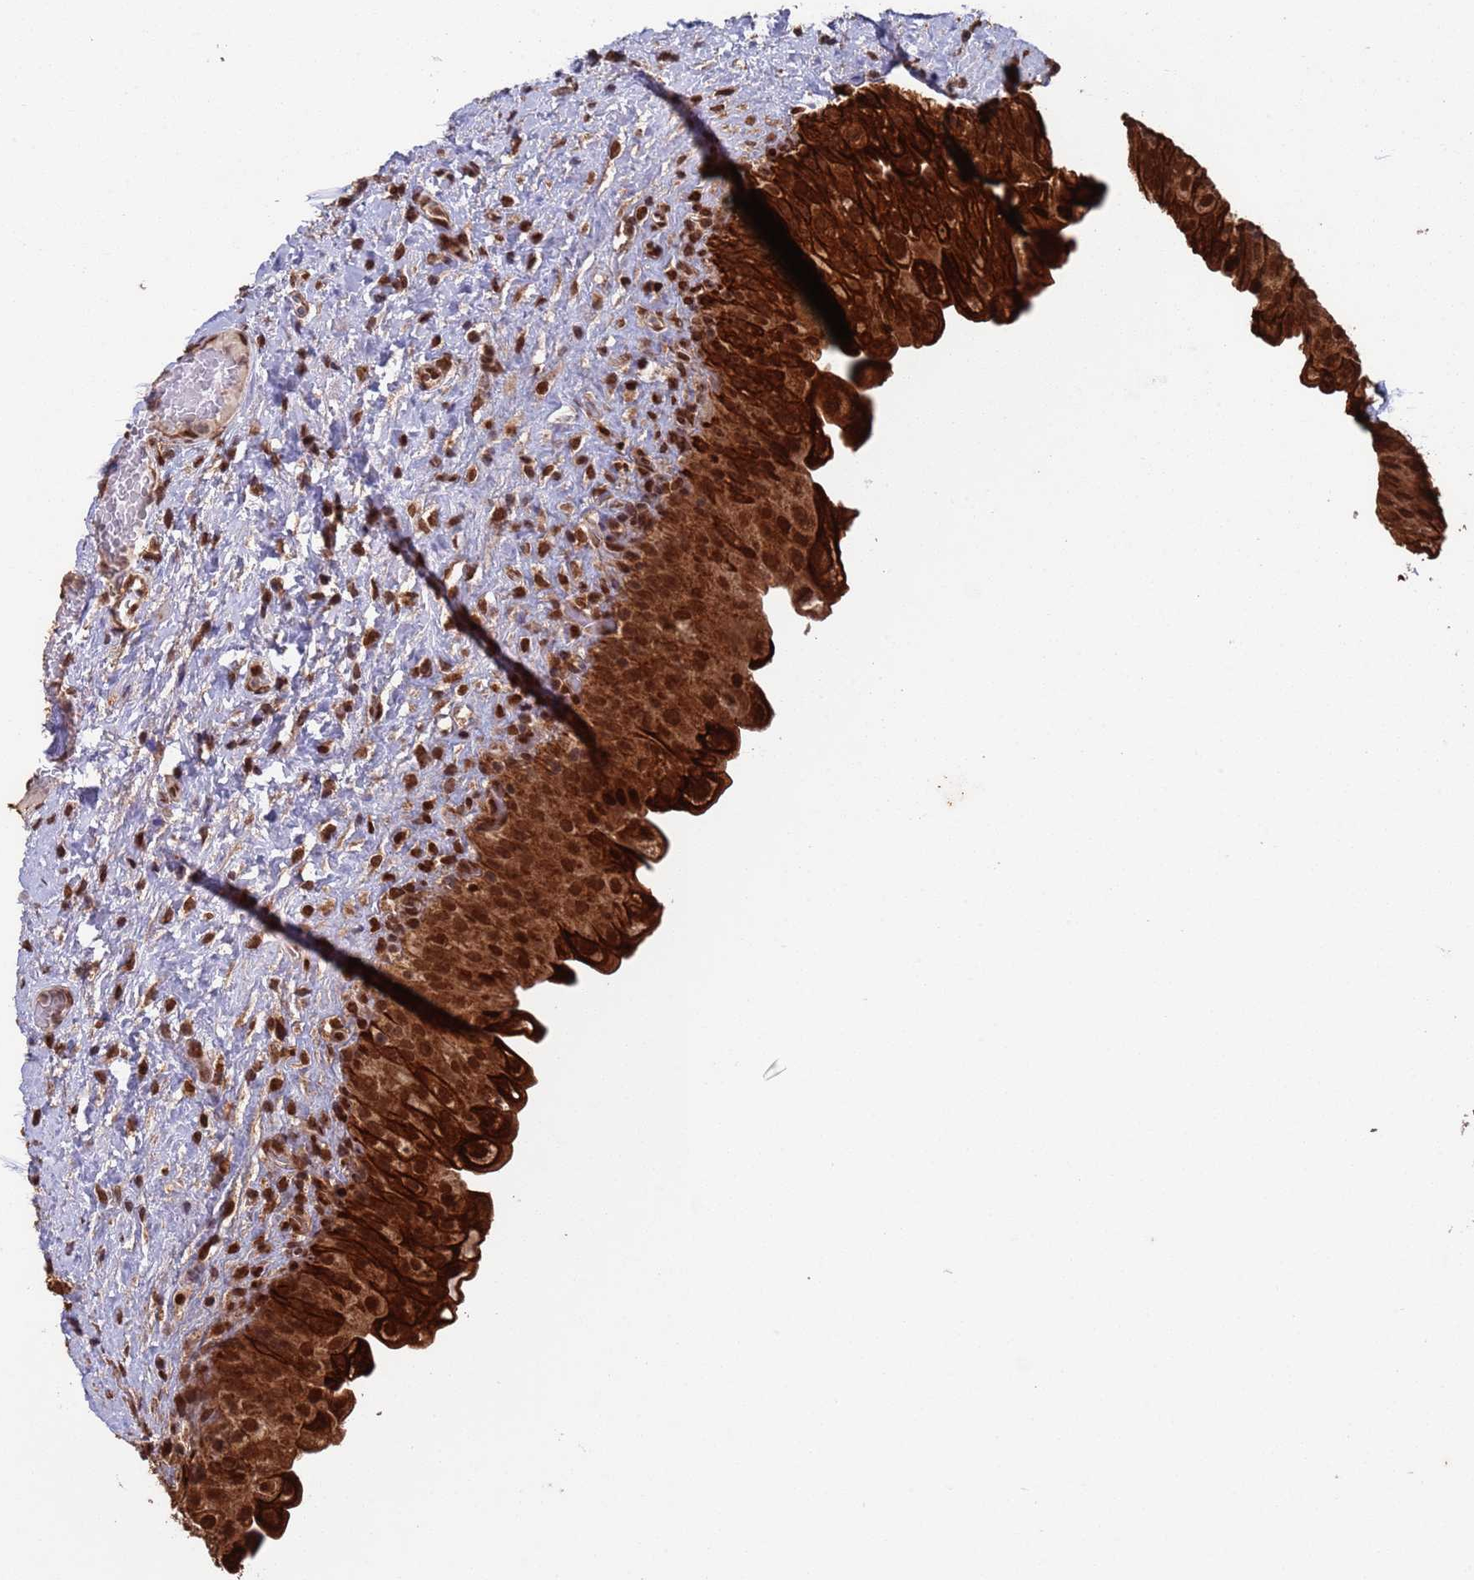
{"staining": {"intensity": "strong", "quantity": ">75%", "location": "cytoplasmic/membranous,nuclear"}, "tissue": "urinary bladder", "cell_type": "Urothelial cells", "image_type": "normal", "snomed": [{"axis": "morphology", "description": "Normal tissue, NOS"}, {"axis": "topography", "description": "Urinary bladder"}], "caption": "IHC of normal human urinary bladder reveals high levels of strong cytoplasmic/membranous,nuclear positivity in approximately >75% of urothelial cells. The staining is performed using DAB (3,3'-diaminobenzidine) brown chromogen to label protein expression. The nuclei are counter-stained blue using hematoxylin.", "gene": "FUBP3", "patient": {"sex": "female", "age": 27}}